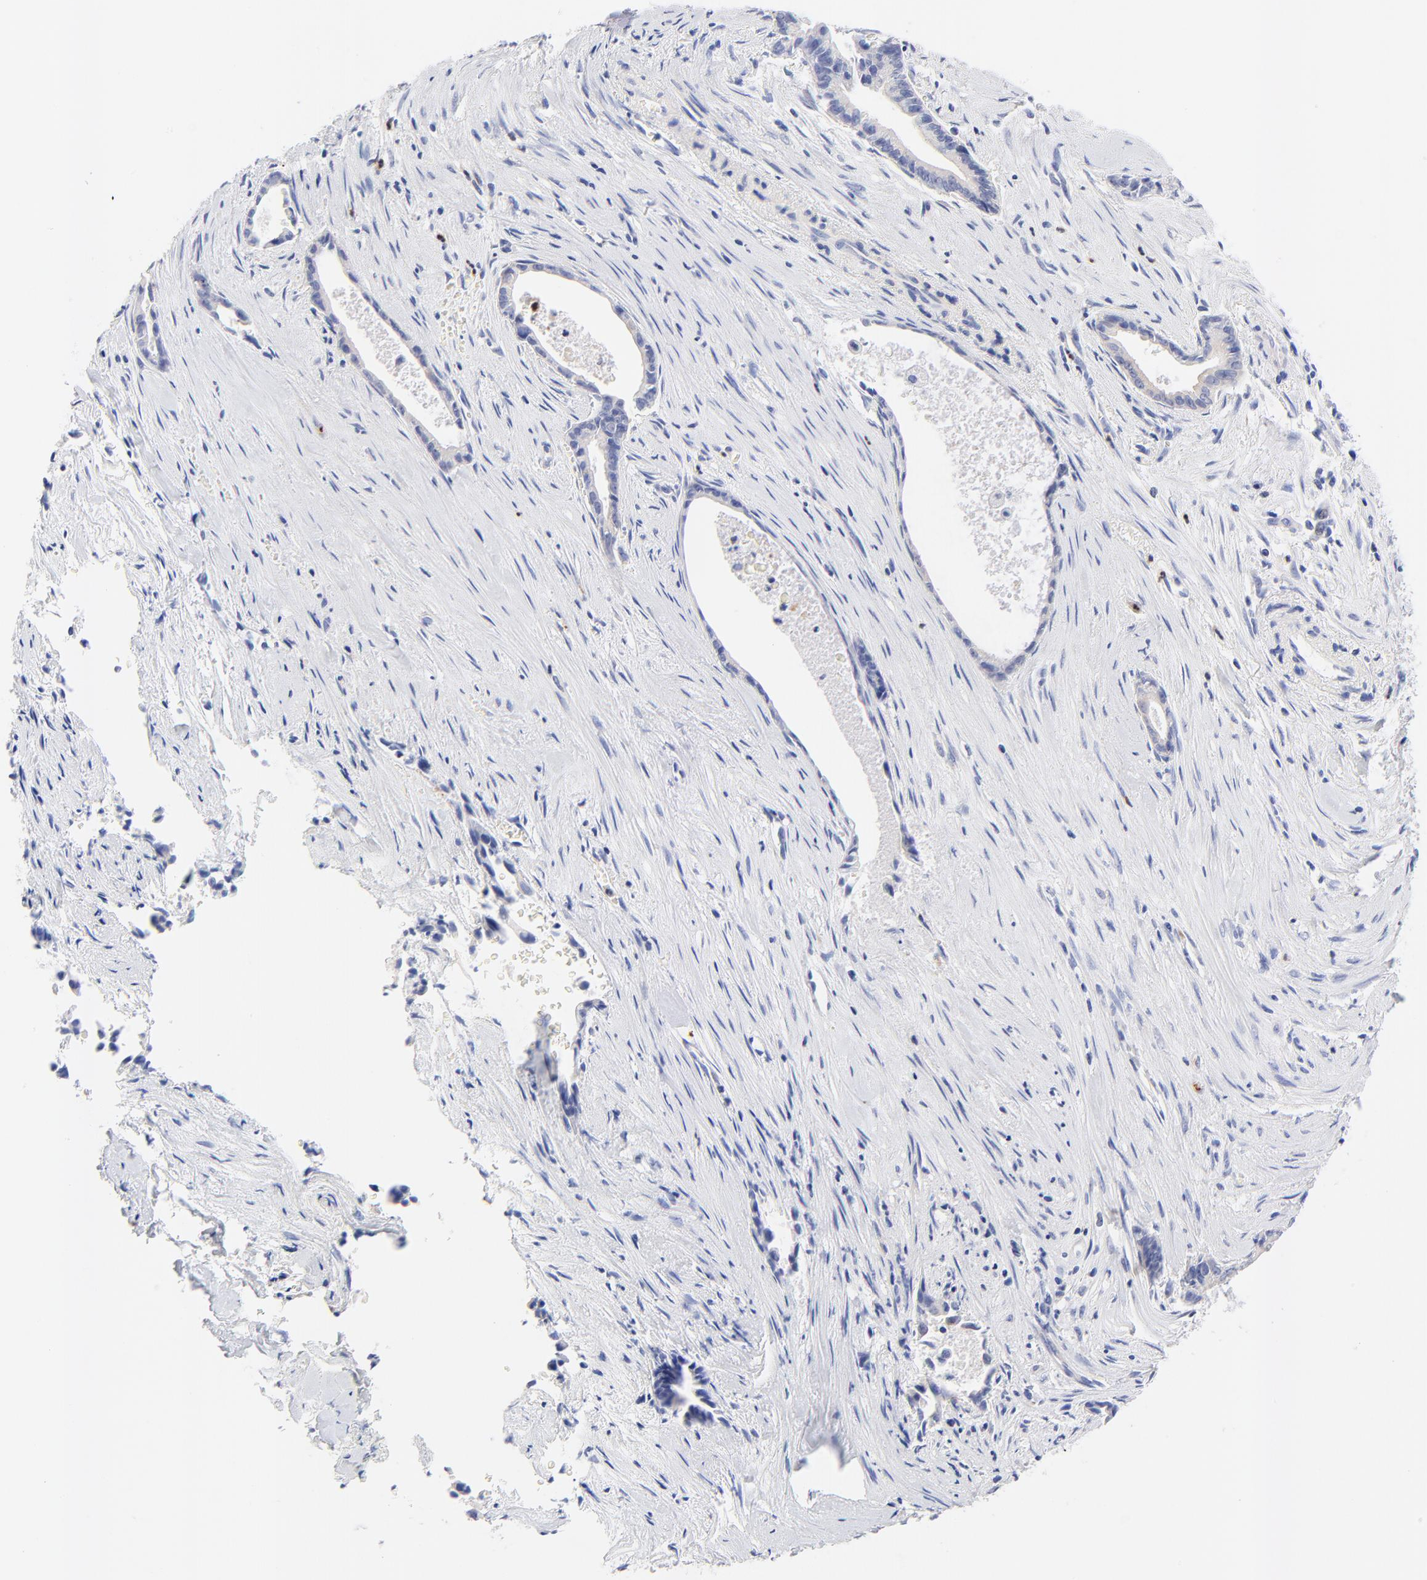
{"staining": {"intensity": "negative", "quantity": "none", "location": "none"}, "tissue": "liver cancer", "cell_type": "Tumor cells", "image_type": "cancer", "snomed": [{"axis": "morphology", "description": "Cholangiocarcinoma"}, {"axis": "topography", "description": "Liver"}], "caption": "High magnification brightfield microscopy of liver cancer stained with DAB (brown) and counterstained with hematoxylin (blue): tumor cells show no significant positivity.", "gene": "FAM117B", "patient": {"sex": "female", "age": 55}}